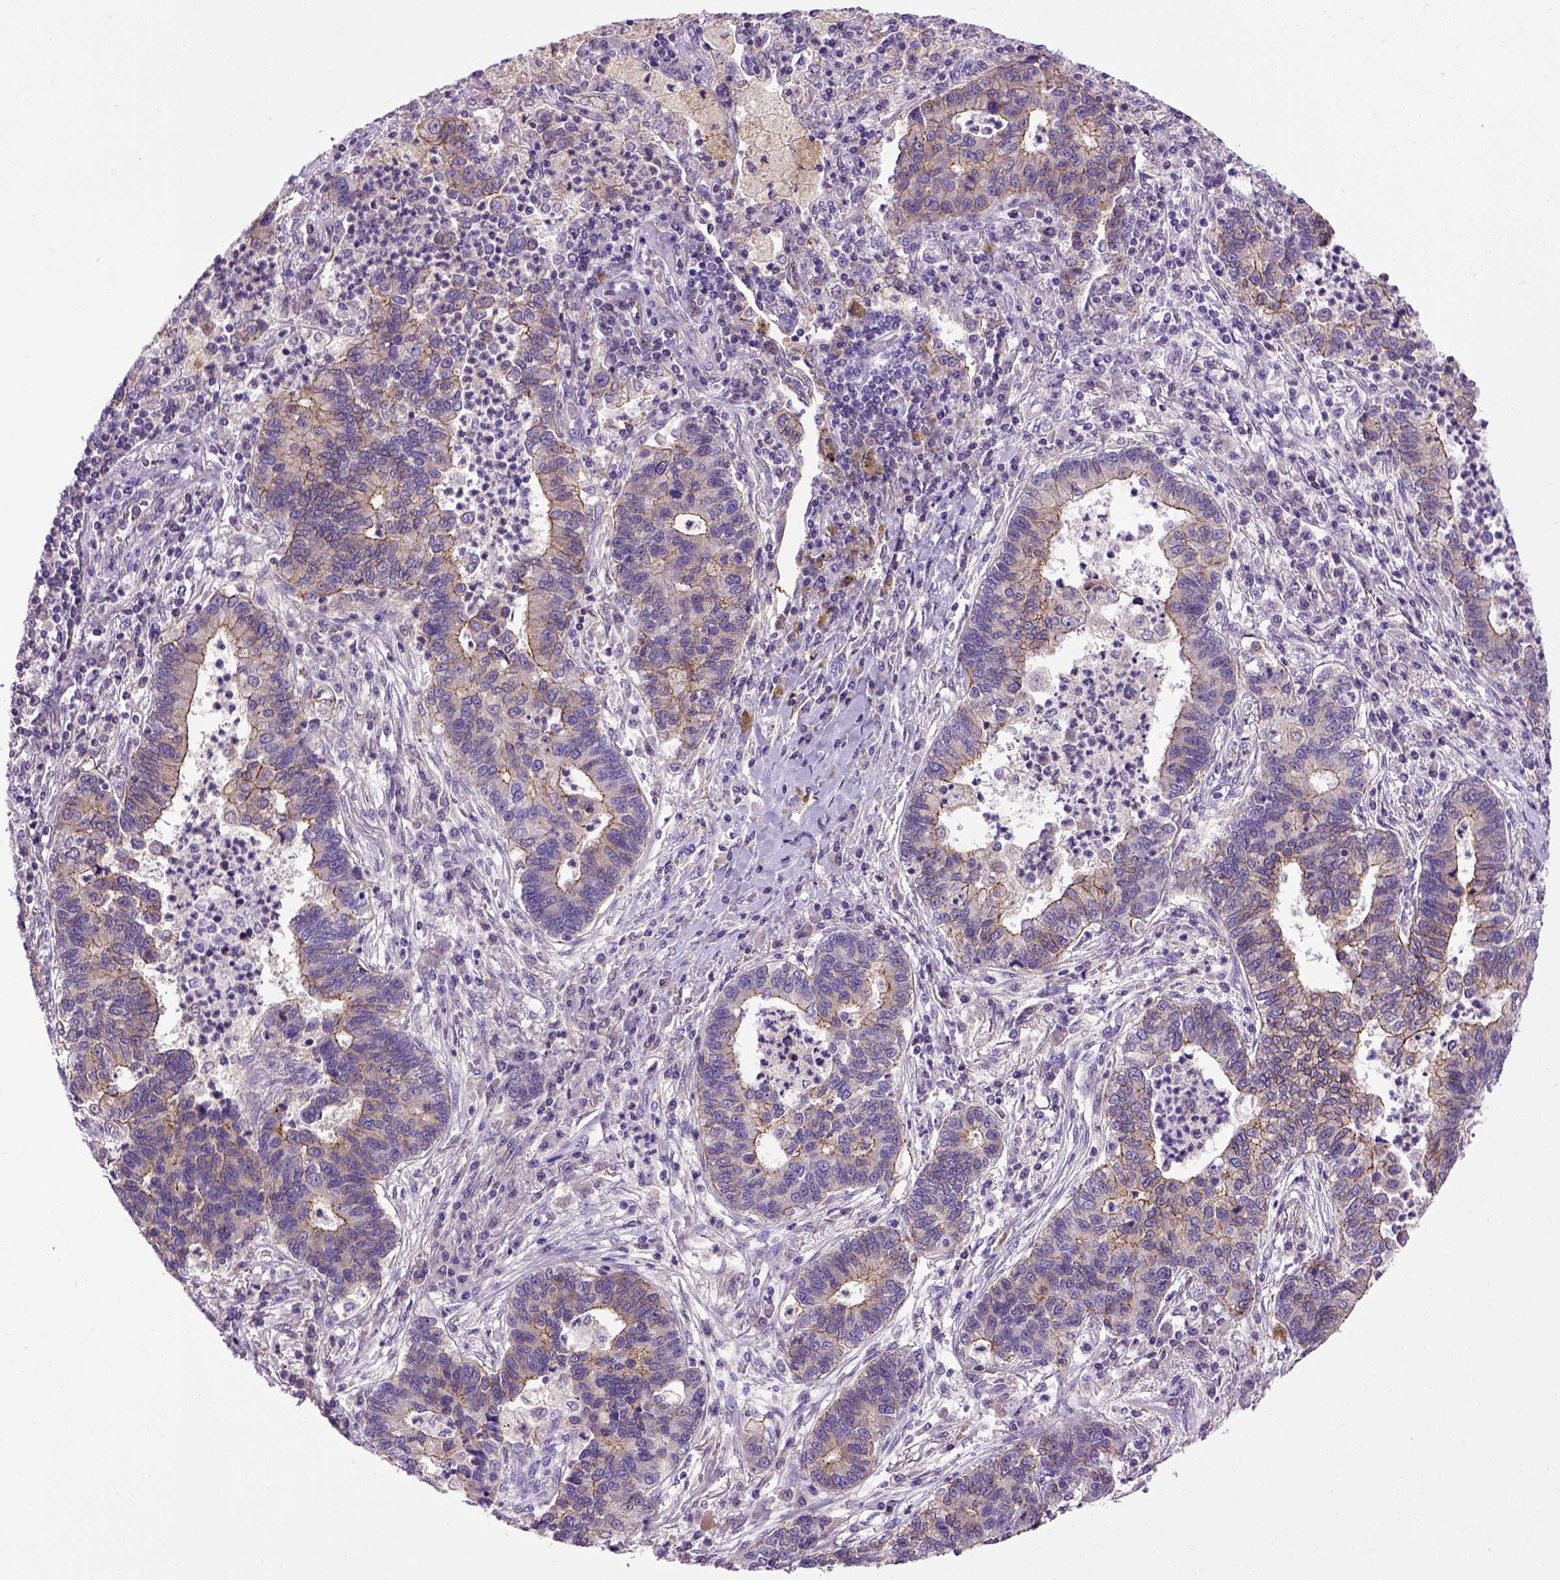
{"staining": {"intensity": "moderate", "quantity": "25%-75%", "location": "cytoplasmic/membranous"}, "tissue": "lung cancer", "cell_type": "Tumor cells", "image_type": "cancer", "snomed": [{"axis": "morphology", "description": "Adenocarcinoma, NOS"}, {"axis": "topography", "description": "Lung"}], "caption": "The histopathology image exhibits immunohistochemical staining of adenocarcinoma (lung). There is moderate cytoplasmic/membranous positivity is present in approximately 25%-75% of tumor cells. (DAB = brown stain, brightfield microscopy at high magnification).", "gene": "CDH1", "patient": {"sex": "female", "age": 57}}